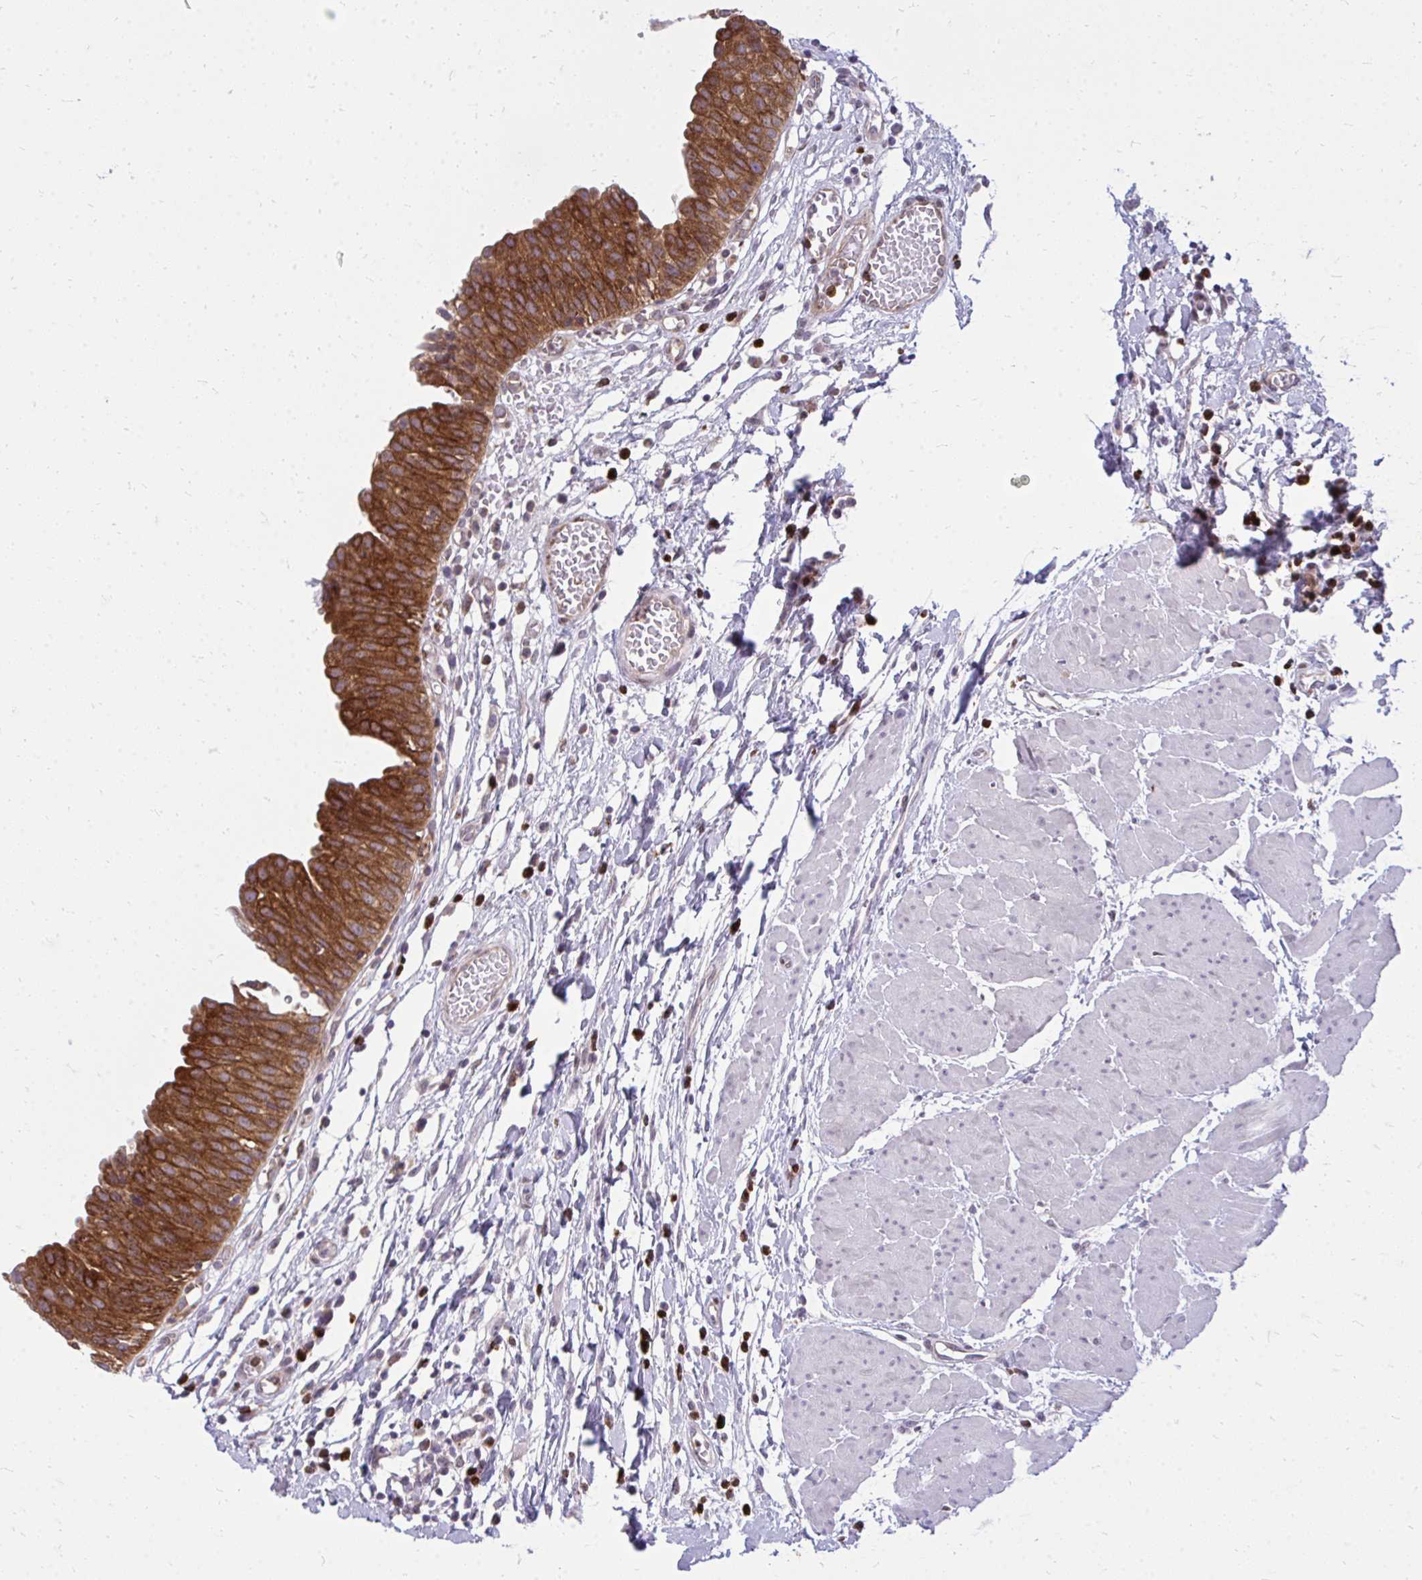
{"staining": {"intensity": "strong", "quantity": ">75%", "location": "cytoplasmic/membranous"}, "tissue": "urinary bladder", "cell_type": "Urothelial cells", "image_type": "normal", "snomed": [{"axis": "morphology", "description": "Normal tissue, NOS"}, {"axis": "topography", "description": "Urinary bladder"}], "caption": "Immunohistochemistry (IHC) micrograph of normal urinary bladder: human urinary bladder stained using IHC shows high levels of strong protein expression localized specifically in the cytoplasmic/membranous of urothelial cells, appearing as a cytoplasmic/membranous brown color.", "gene": "ACSL5", "patient": {"sex": "male", "age": 64}}